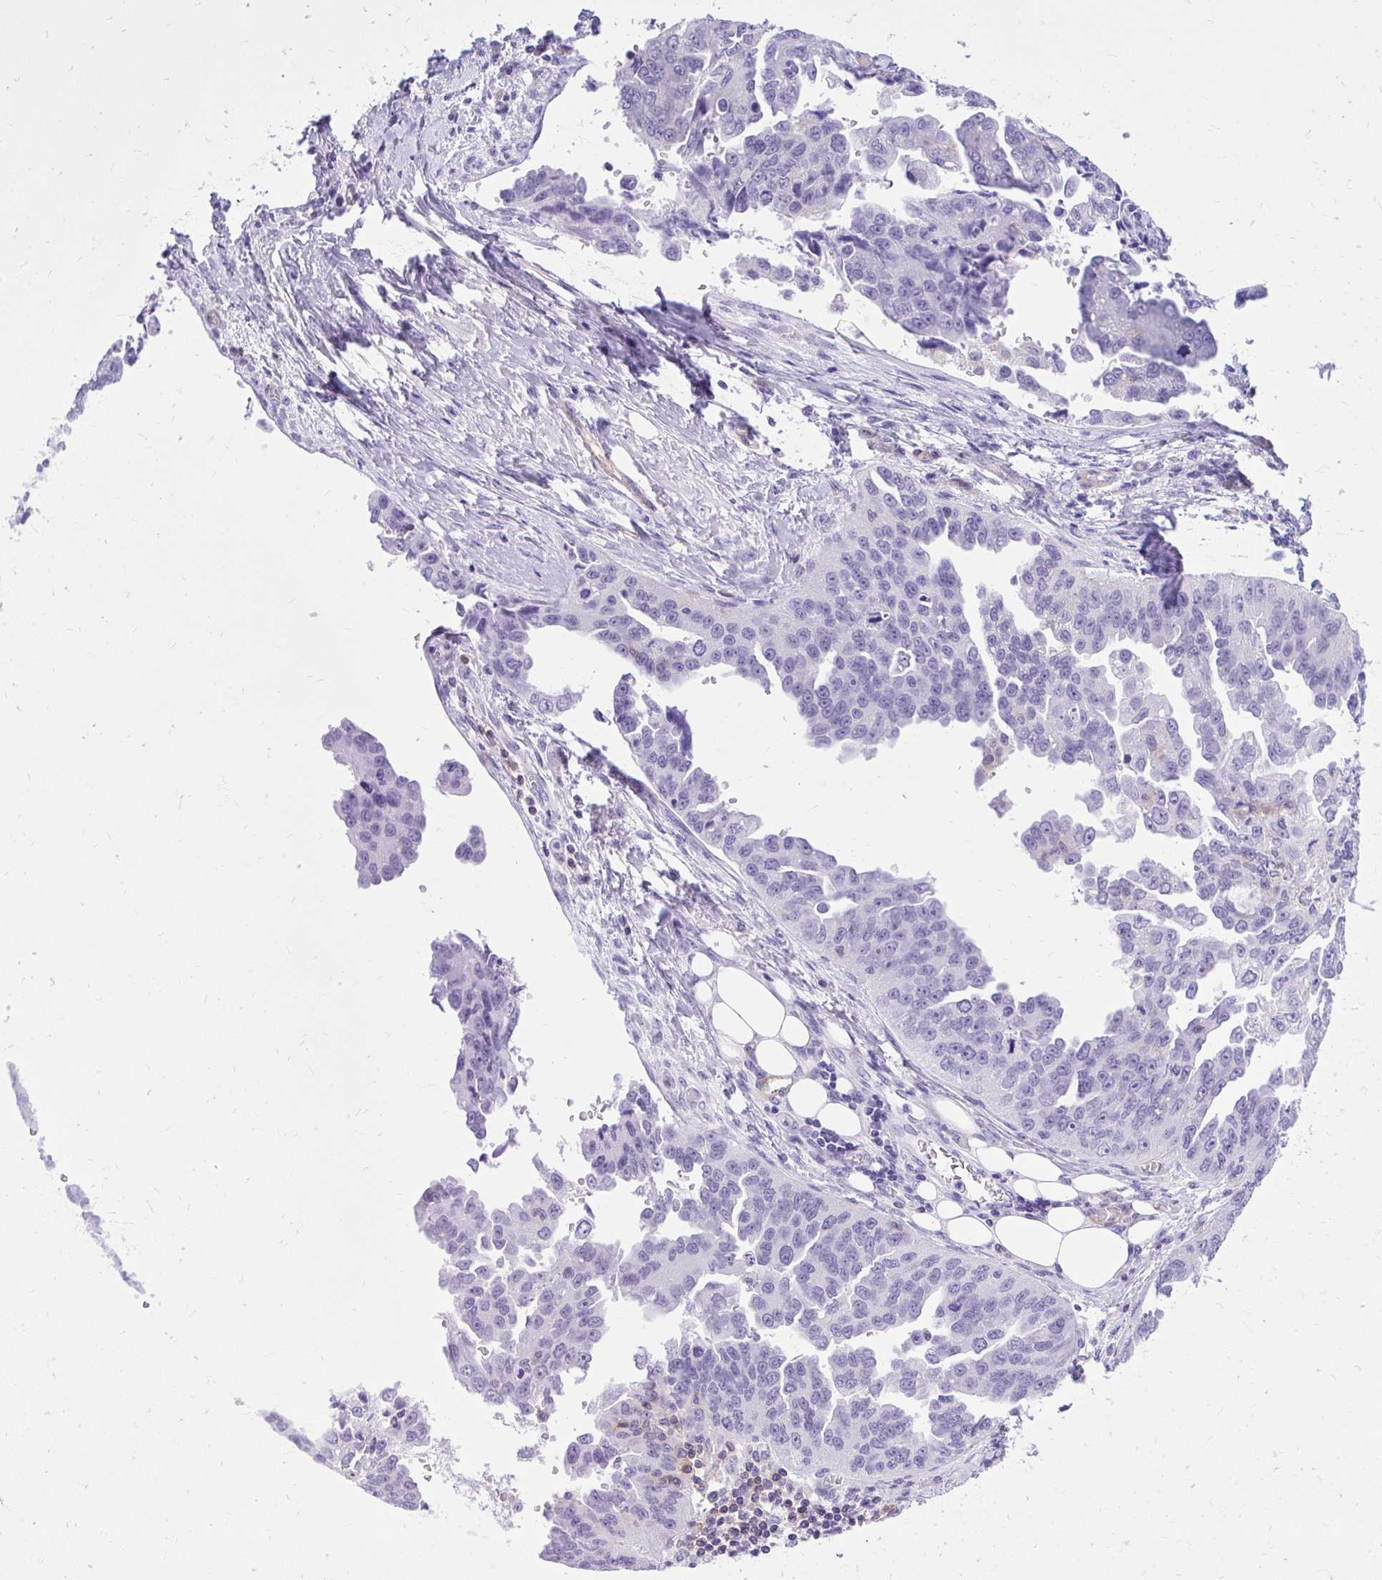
{"staining": {"intensity": "negative", "quantity": "none", "location": "none"}, "tissue": "ovarian cancer", "cell_type": "Tumor cells", "image_type": "cancer", "snomed": [{"axis": "morphology", "description": "Cystadenocarcinoma, serous, NOS"}, {"axis": "topography", "description": "Ovary"}], "caption": "An immunohistochemistry (IHC) photomicrograph of ovarian cancer is shown. There is no staining in tumor cells of ovarian cancer.", "gene": "GPRIN3", "patient": {"sex": "female", "age": 75}}